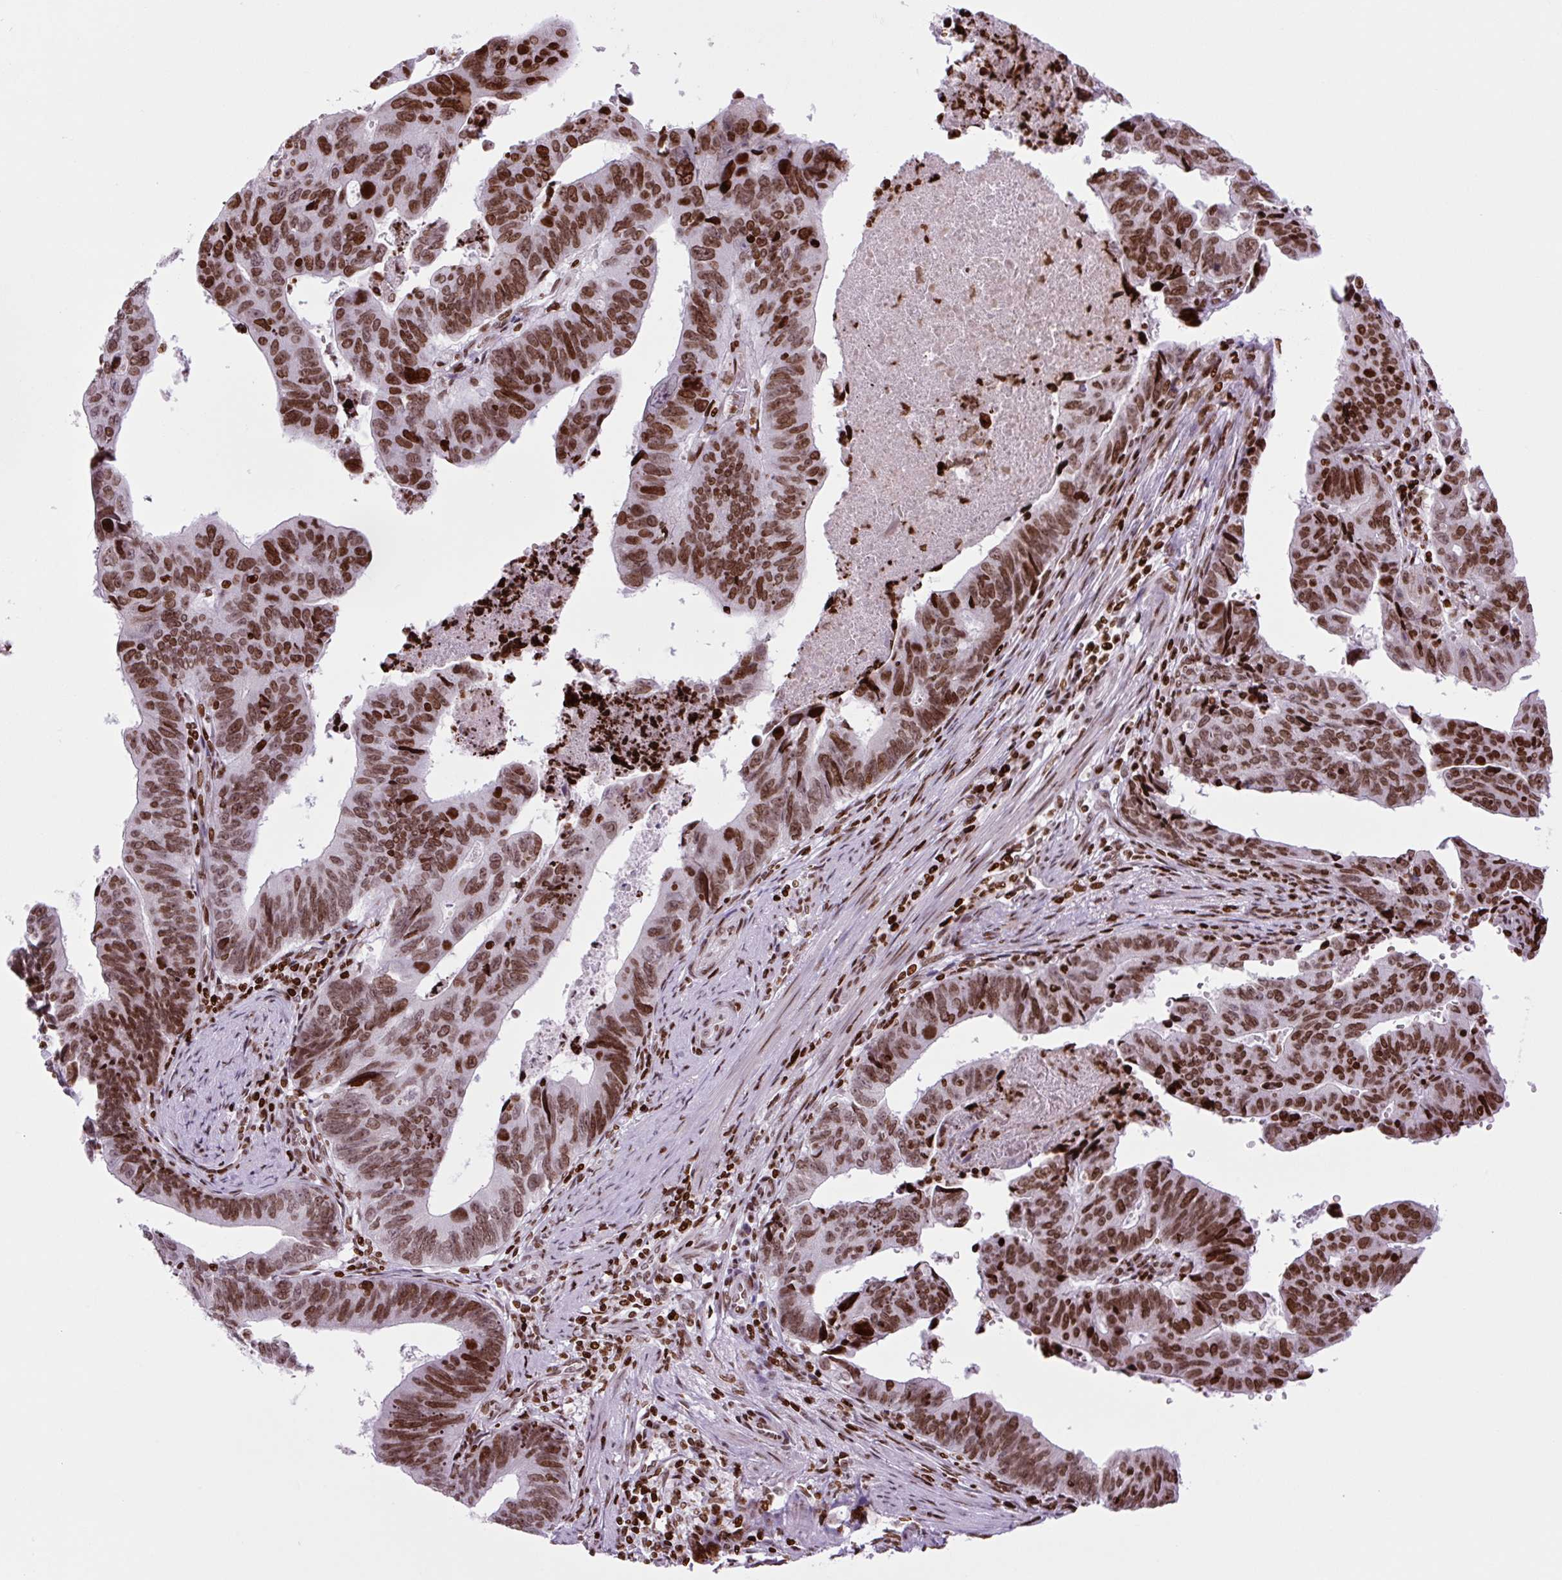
{"staining": {"intensity": "strong", "quantity": ">75%", "location": "nuclear"}, "tissue": "stomach cancer", "cell_type": "Tumor cells", "image_type": "cancer", "snomed": [{"axis": "morphology", "description": "Adenocarcinoma, NOS"}, {"axis": "topography", "description": "Stomach"}], "caption": "Stomach cancer was stained to show a protein in brown. There is high levels of strong nuclear staining in about >75% of tumor cells.", "gene": "H1-3", "patient": {"sex": "male", "age": 59}}